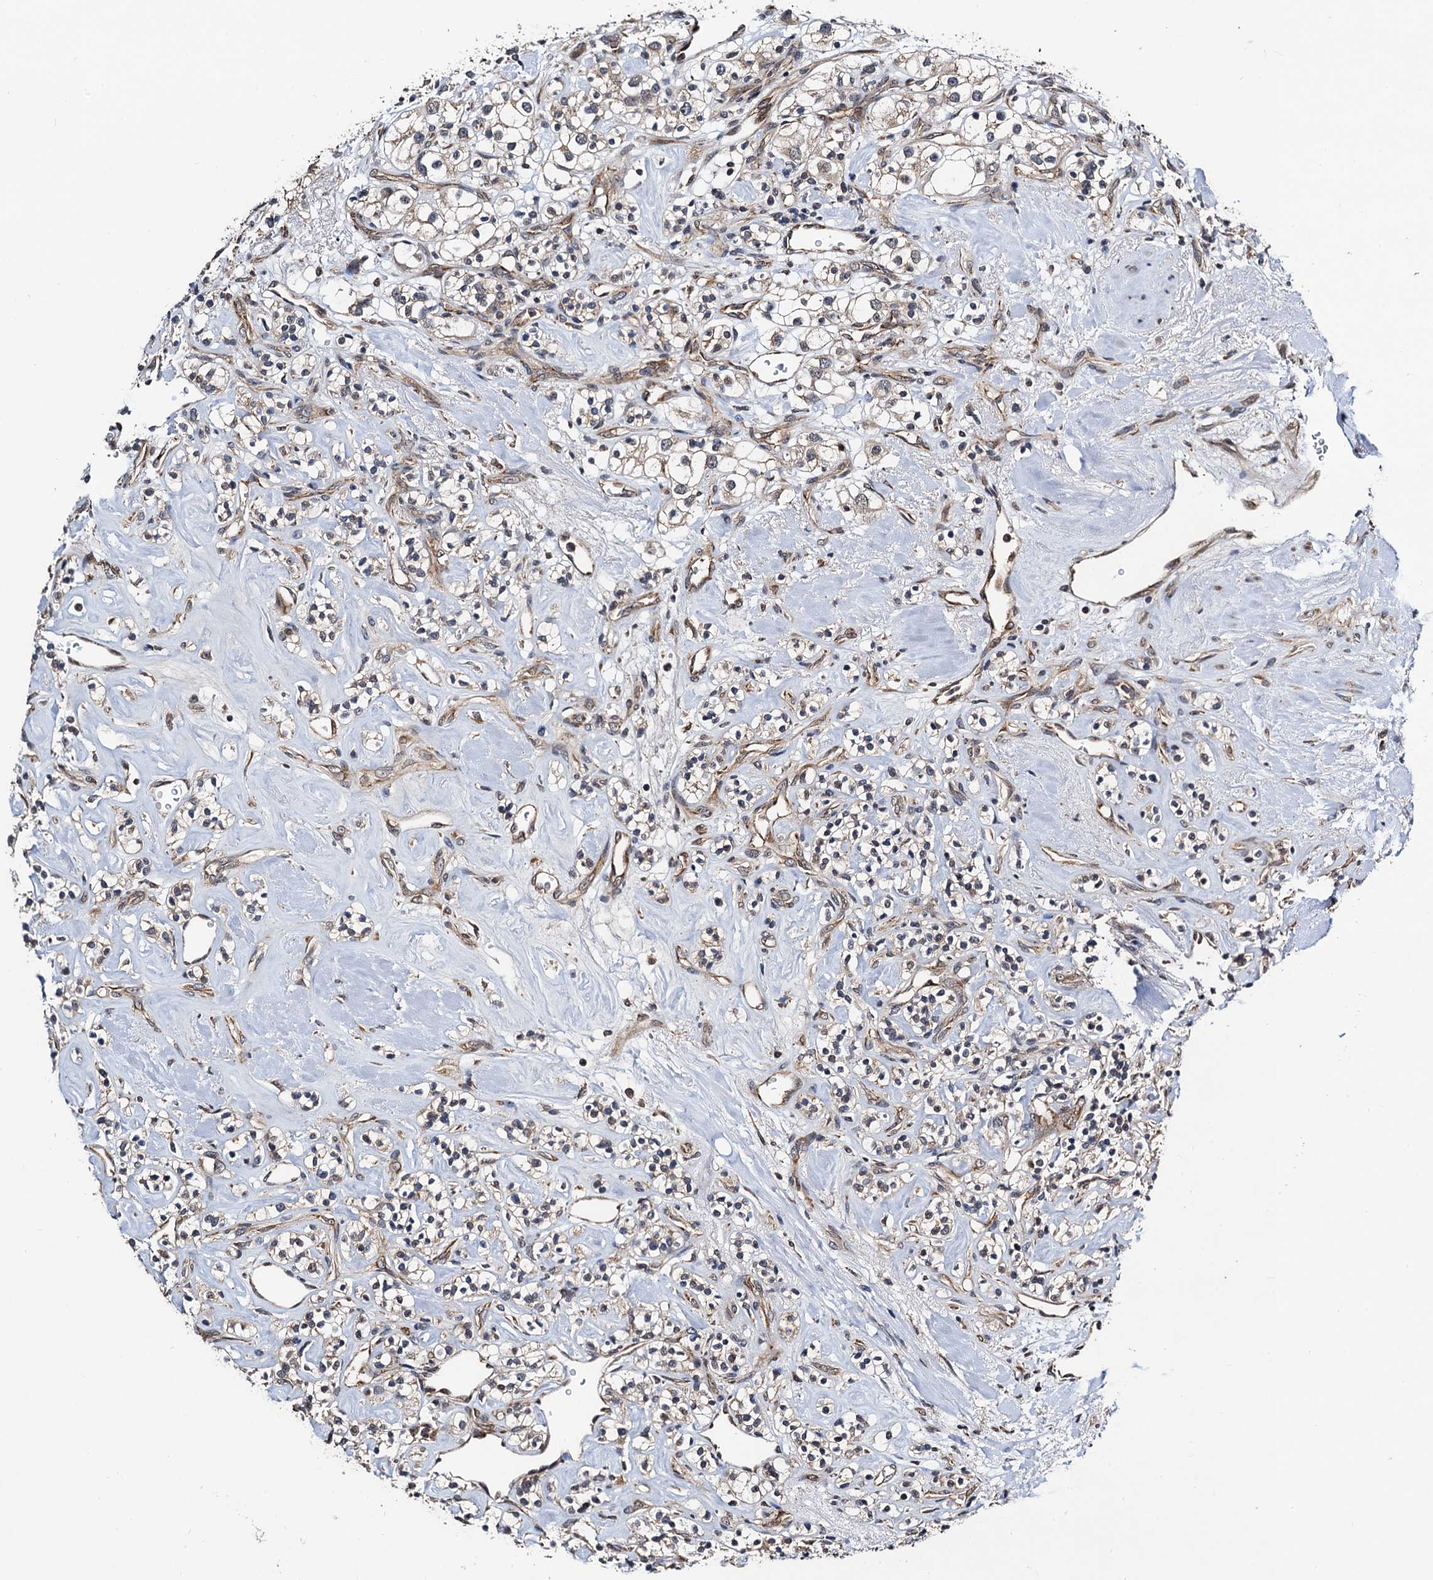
{"staining": {"intensity": "negative", "quantity": "none", "location": "none"}, "tissue": "renal cancer", "cell_type": "Tumor cells", "image_type": "cancer", "snomed": [{"axis": "morphology", "description": "Adenocarcinoma, NOS"}, {"axis": "topography", "description": "Kidney"}], "caption": "Renal cancer (adenocarcinoma) stained for a protein using IHC shows no staining tumor cells.", "gene": "NAA16", "patient": {"sex": "male", "age": 77}}